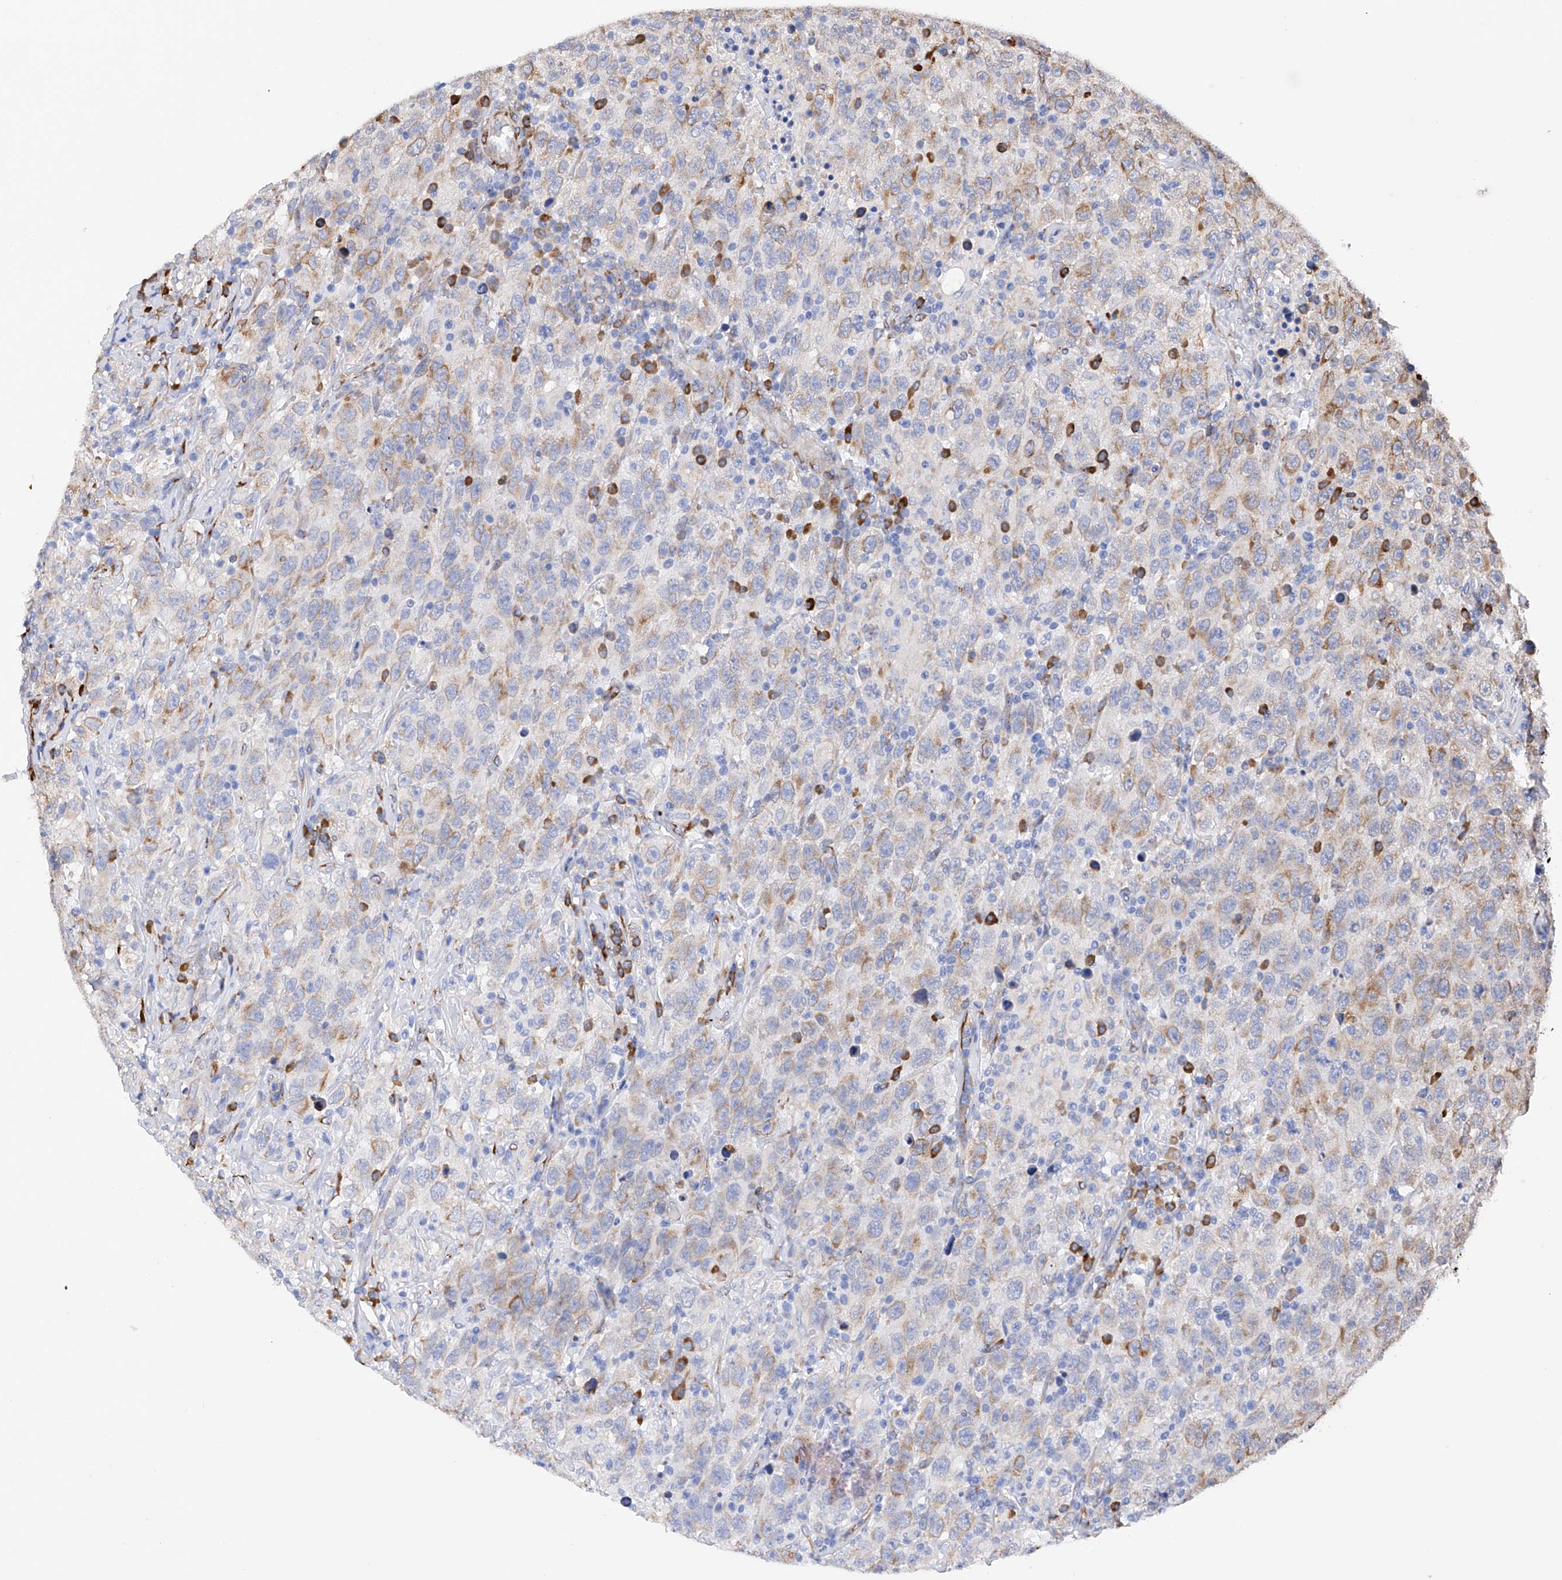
{"staining": {"intensity": "moderate", "quantity": "<25%", "location": "cytoplasmic/membranous"}, "tissue": "testis cancer", "cell_type": "Tumor cells", "image_type": "cancer", "snomed": [{"axis": "morphology", "description": "Seminoma, NOS"}, {"axis": "topography", "description": "Testis"}], "caption": "Approximately <25% of tumor cells in human seminoma (testis) show moderate cytoplasmic/membranous protein positivity as visualized by brown immunohistochemical staining.", "gene": "PDIA5", "patient": {"sex": "male", "age": 65}}